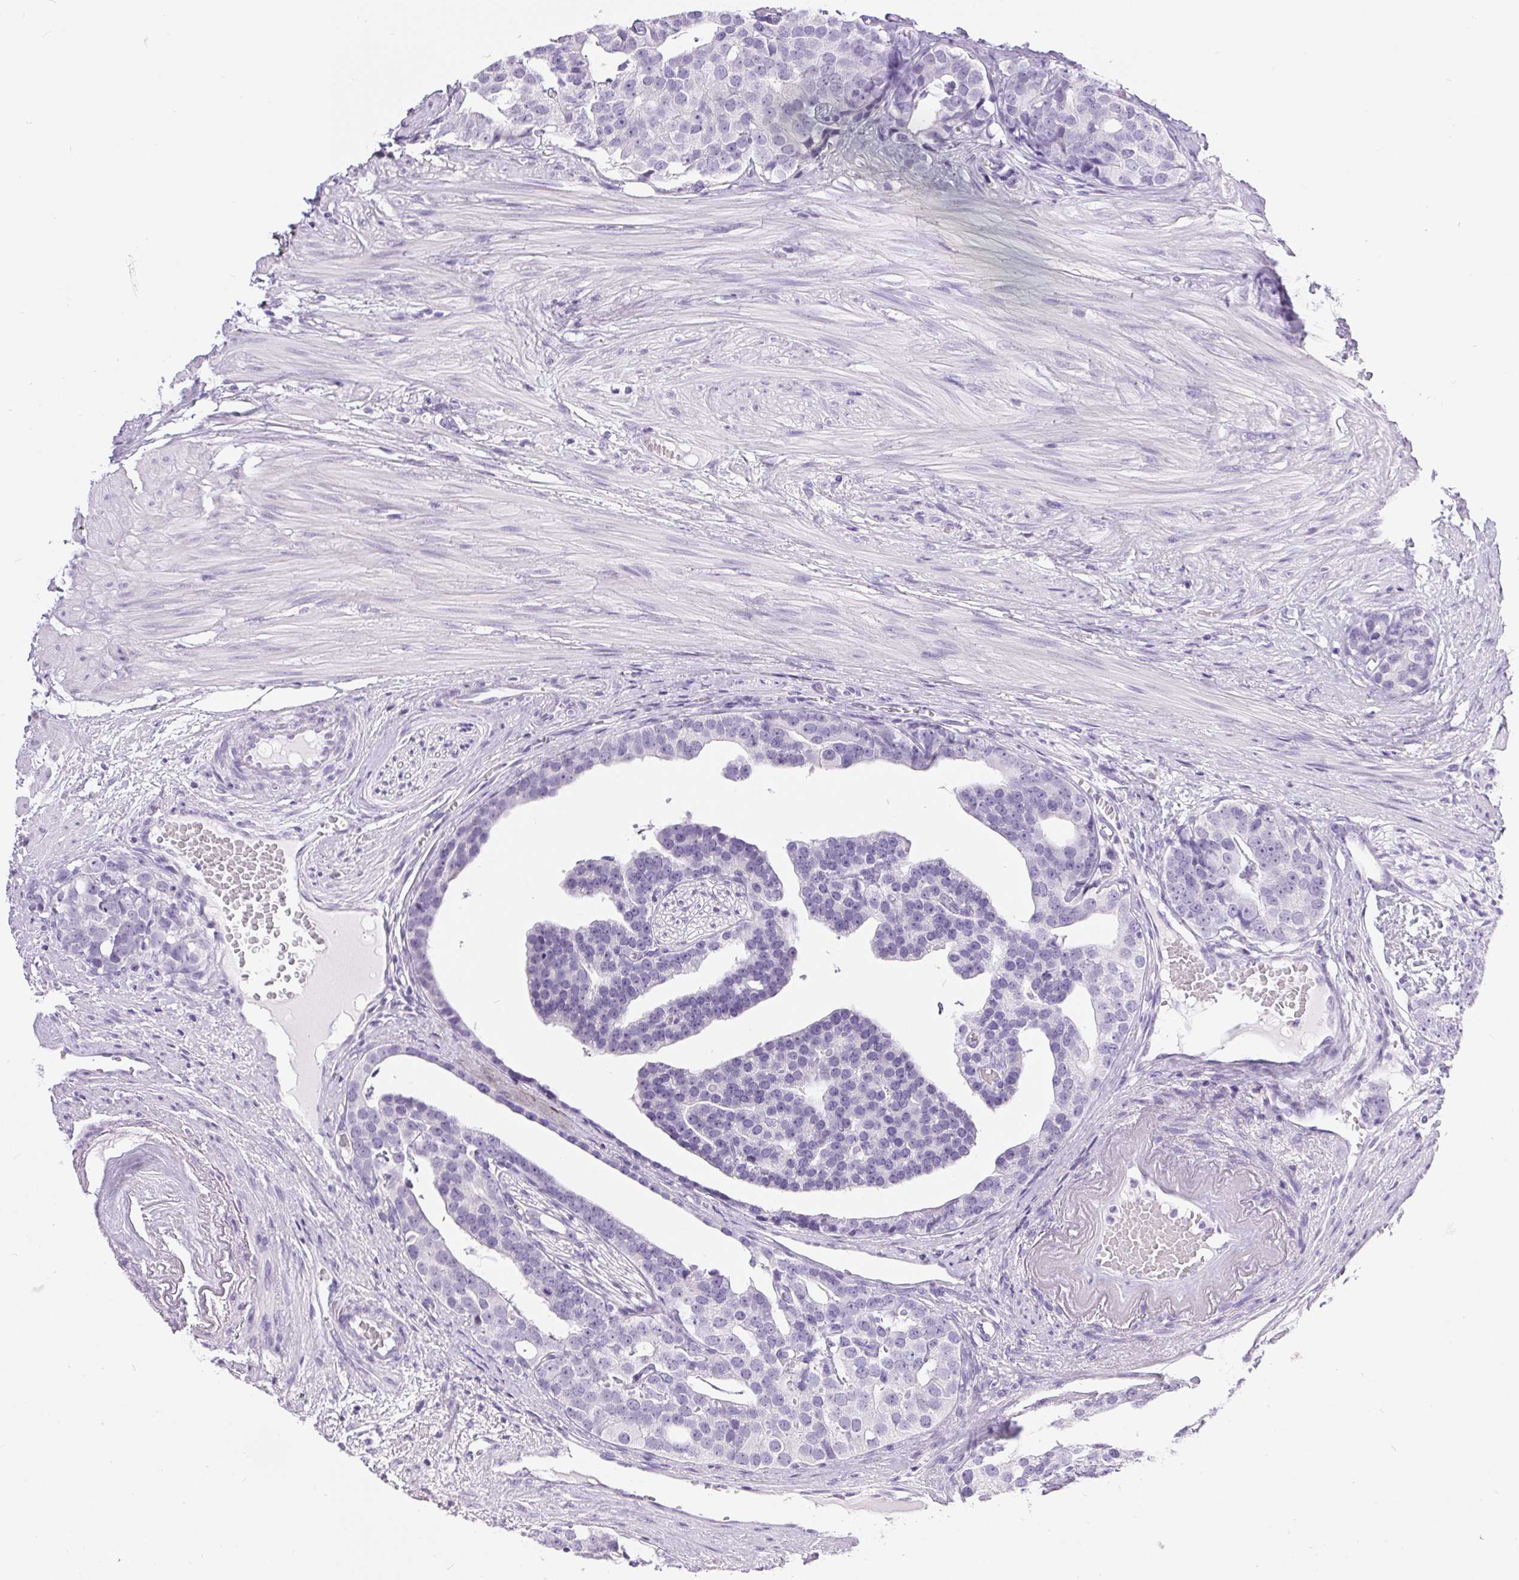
{"staining": {"intensity": "negative", "quantity": "none", "location": "none"}, "tissue": "prostate cancer", "cell_type": "Tumor cells", "image_type": "cancer", "snomed": [{"axis": "morphology", "description": "Adenocarcinoma, High grade"}, {"axis": "topography", "description": "Prostate"}], "caption": "Photomicrograph shows no significant protein staining in tumor cells of high-grade adenocarcinoma (prostate). (Stains: DAB (3,3'-diaminobenzidine) immunohistochemistry with hematoxylin counter stain, Microscopy: brightfield microscopy at high magnification).", "gene": "XDH", "patient": {"sex": "male", "age": 71}}